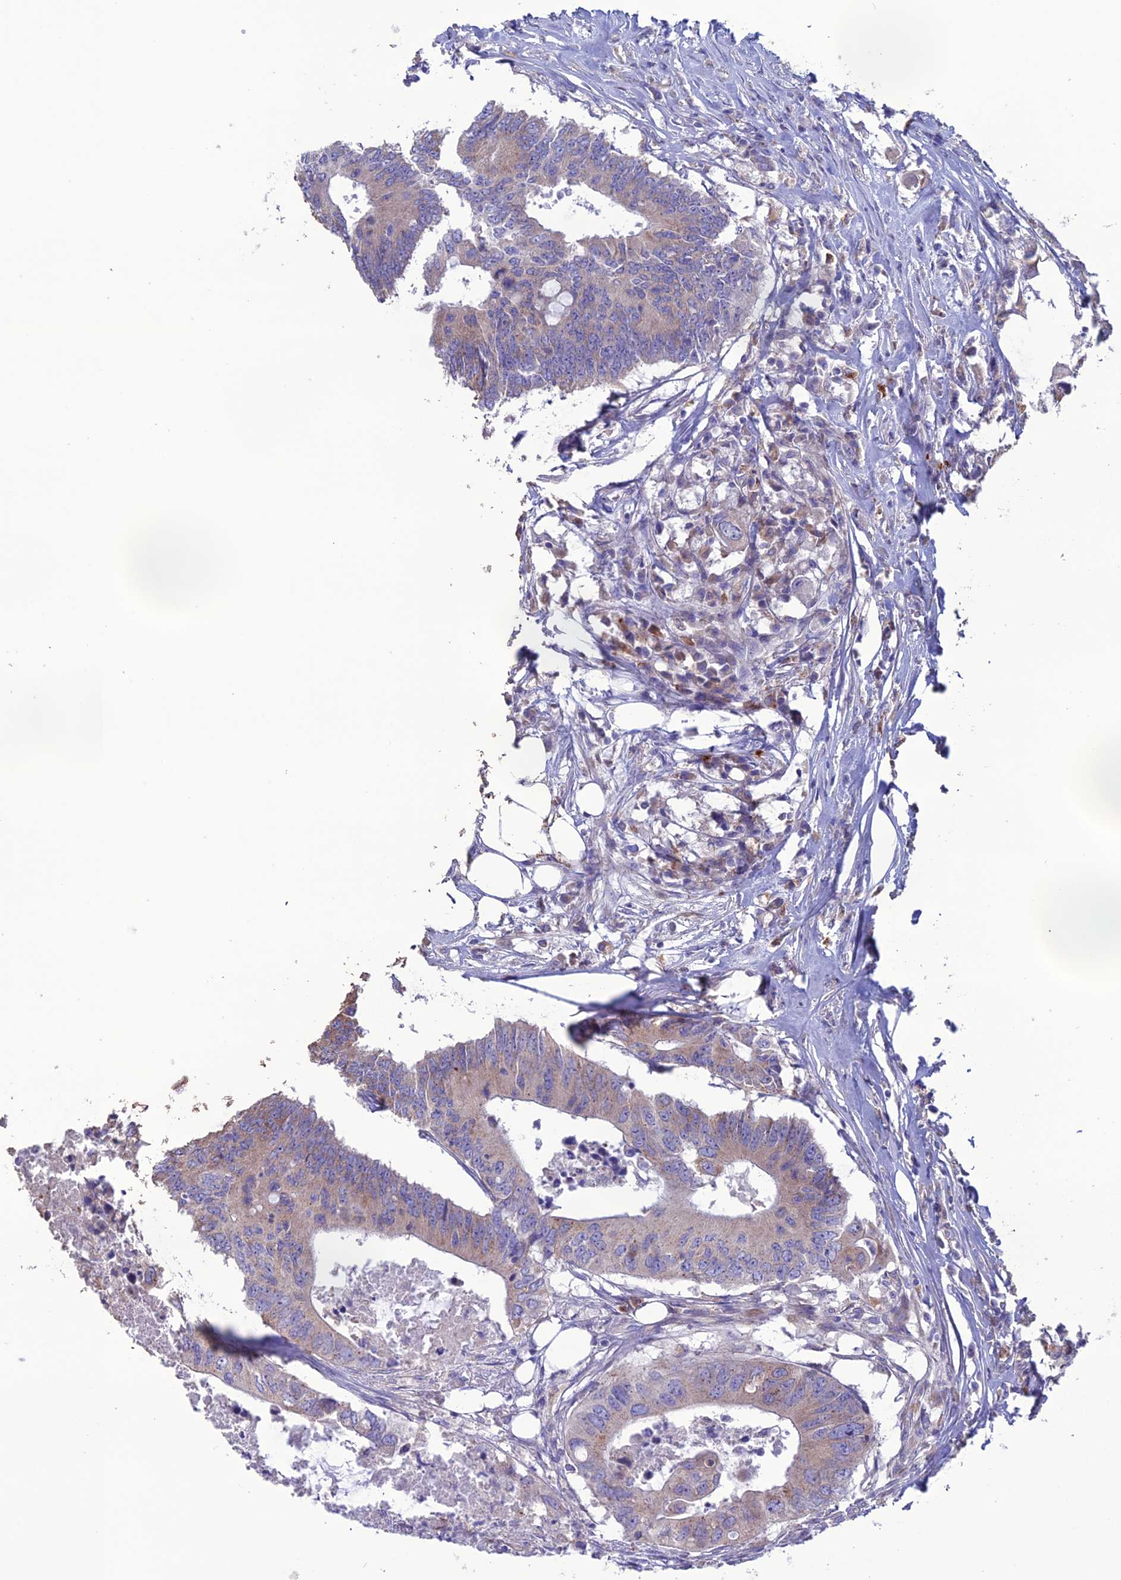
{"staining": {"intensity": "moderate", "quantity": "<25%", "location": "cytoplasmic/membranous"}, "tissue": "colorectal cancer", "cell_type": "Tumor cells", "image_type": "cancer", "snomed": [{"axis": "morphology", "description": "Adenocarcinoma, NOS"}, {"axis": "topography", "description": "Colon"}], "caption": "Protein staining by immunohistochemistry reveals moderate cytoplasmic/membranous expression in about <25% of tumor cells in colorectal adenocarcinoma.", "gene": "CLCN7", "patient": {"sex": "male", "age": 71}}